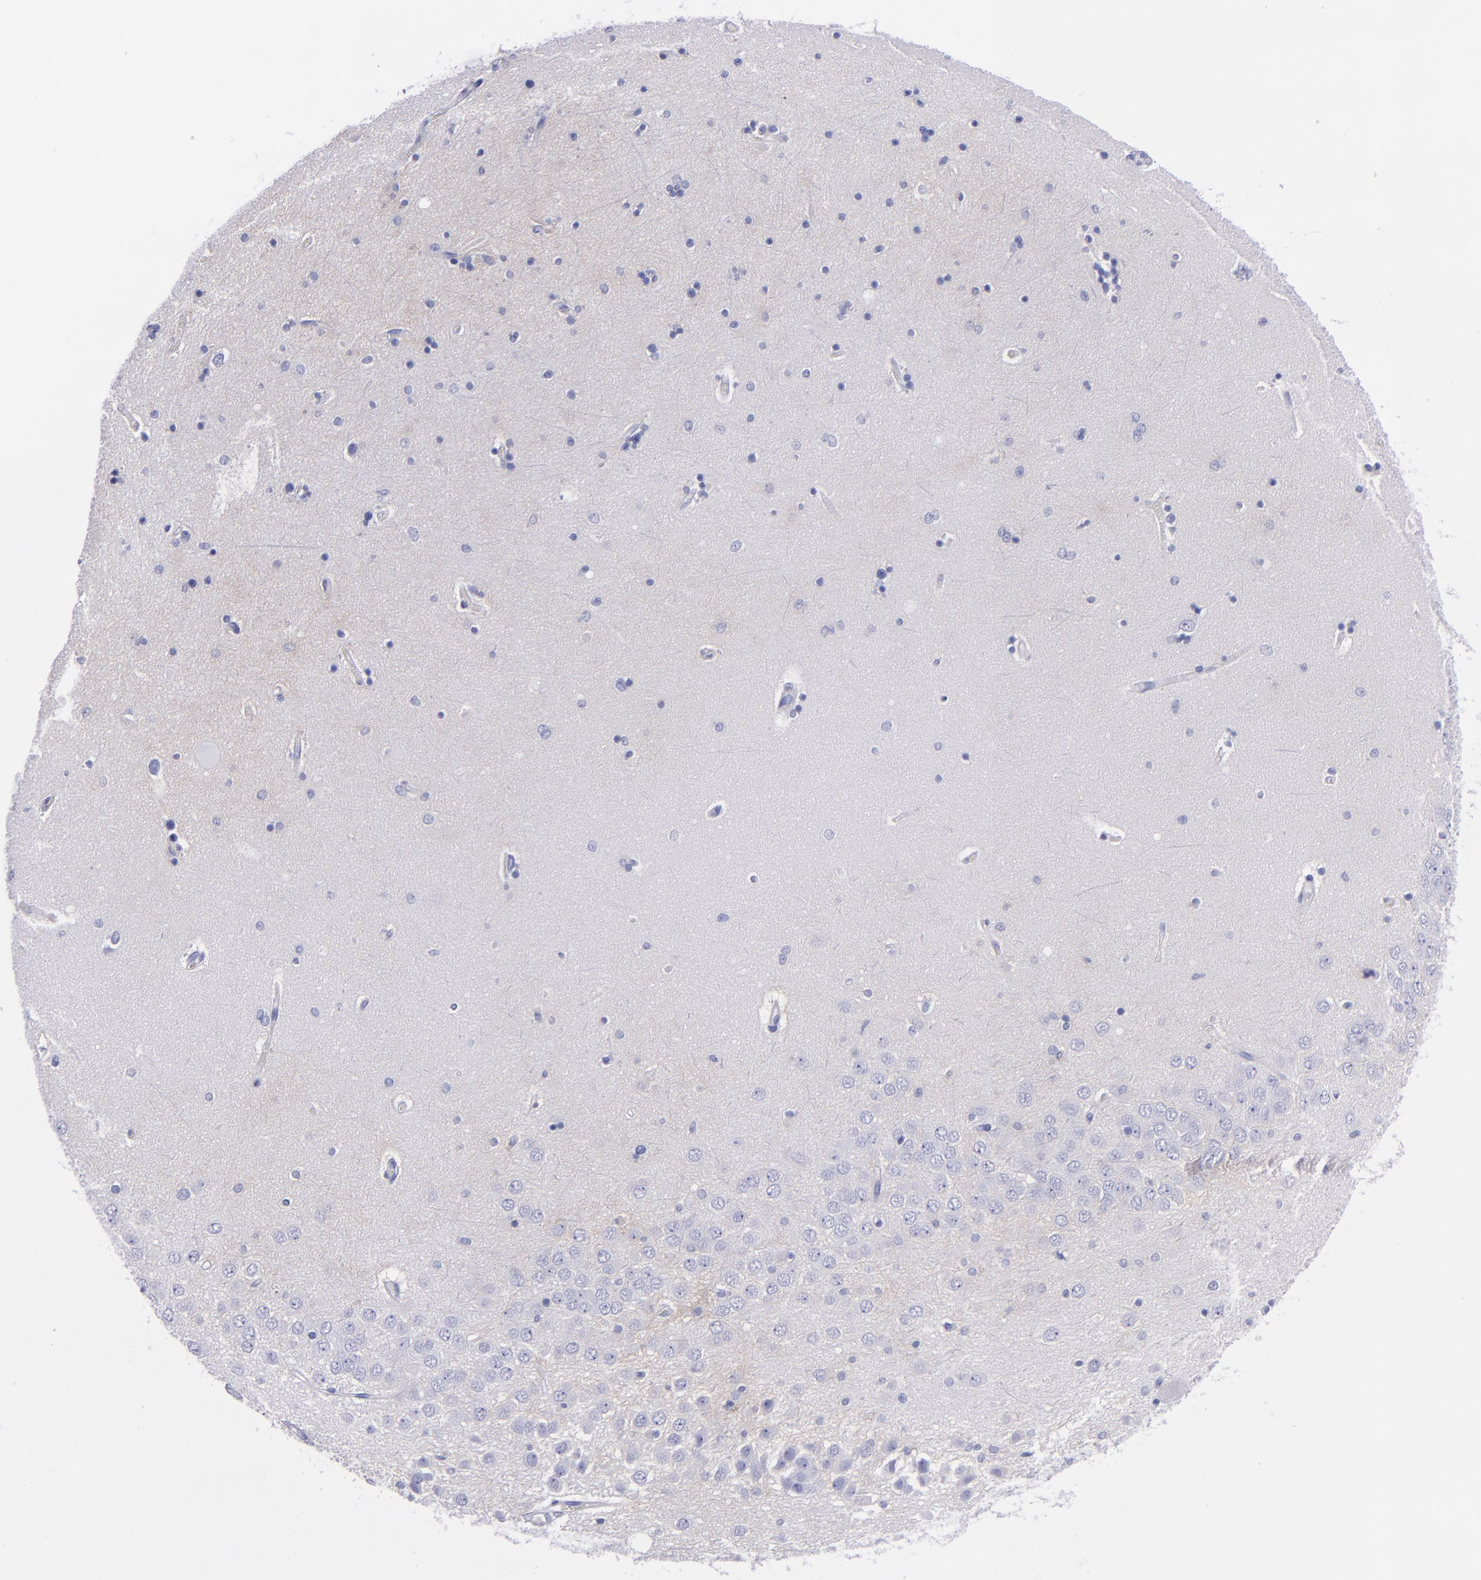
{"staining": {"intensity": "negative", "quantity": "none", "location": "none"}, "tissue": "hippocampus", "cell_type": "Glial cells", "image_type": "normal", "snomed": [{"axis": "morphology", "description": "Normal tissue, NOS"}, {"axis": "topography", "description": "Hippocampus"}], "caption": "Immunohistochemical staining of normal human hippocampus displays no significant expression in glial cells.", "gene": "CD38", "patient": {"sex": "female", "age": 54}}